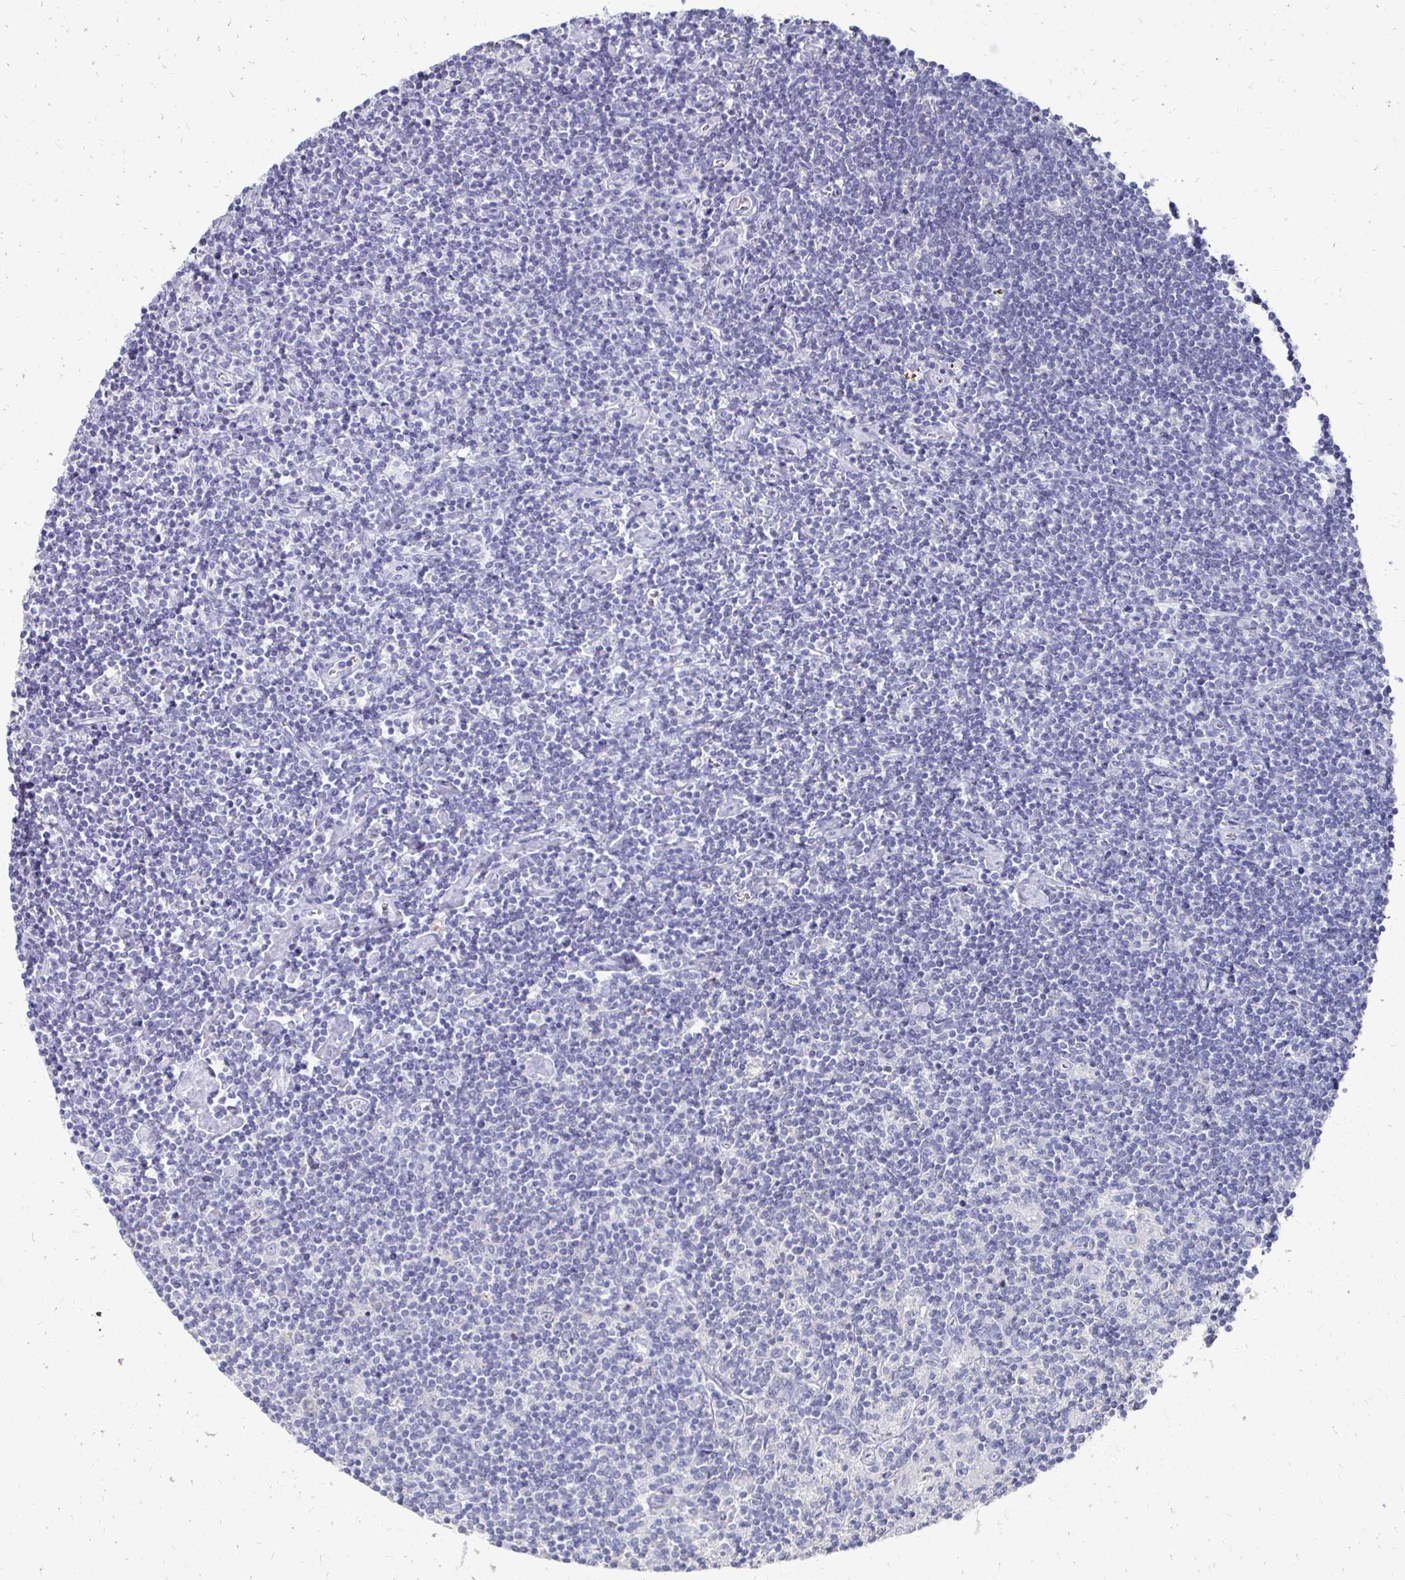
{"staining": {"intensity": "negative", "quantity": "none", "location": "none"}, "tissue": "lymphoma", "cell_type": "Tumor cells", "image_type": "cancer", "snomed": [{"axis": "morphology", "description": "Hodgkin's disease, NOS"}, {"axis": "topography", "description": "Lymph node"}], "caption": "High power microscopy image of an immunohistochemistry (IHC) histopathology image of Hodgkin's disease, revealing no significant positivity in tumor cells.", "gene": "SYCP3", "patient": {"sex": "male", "age": 40}}